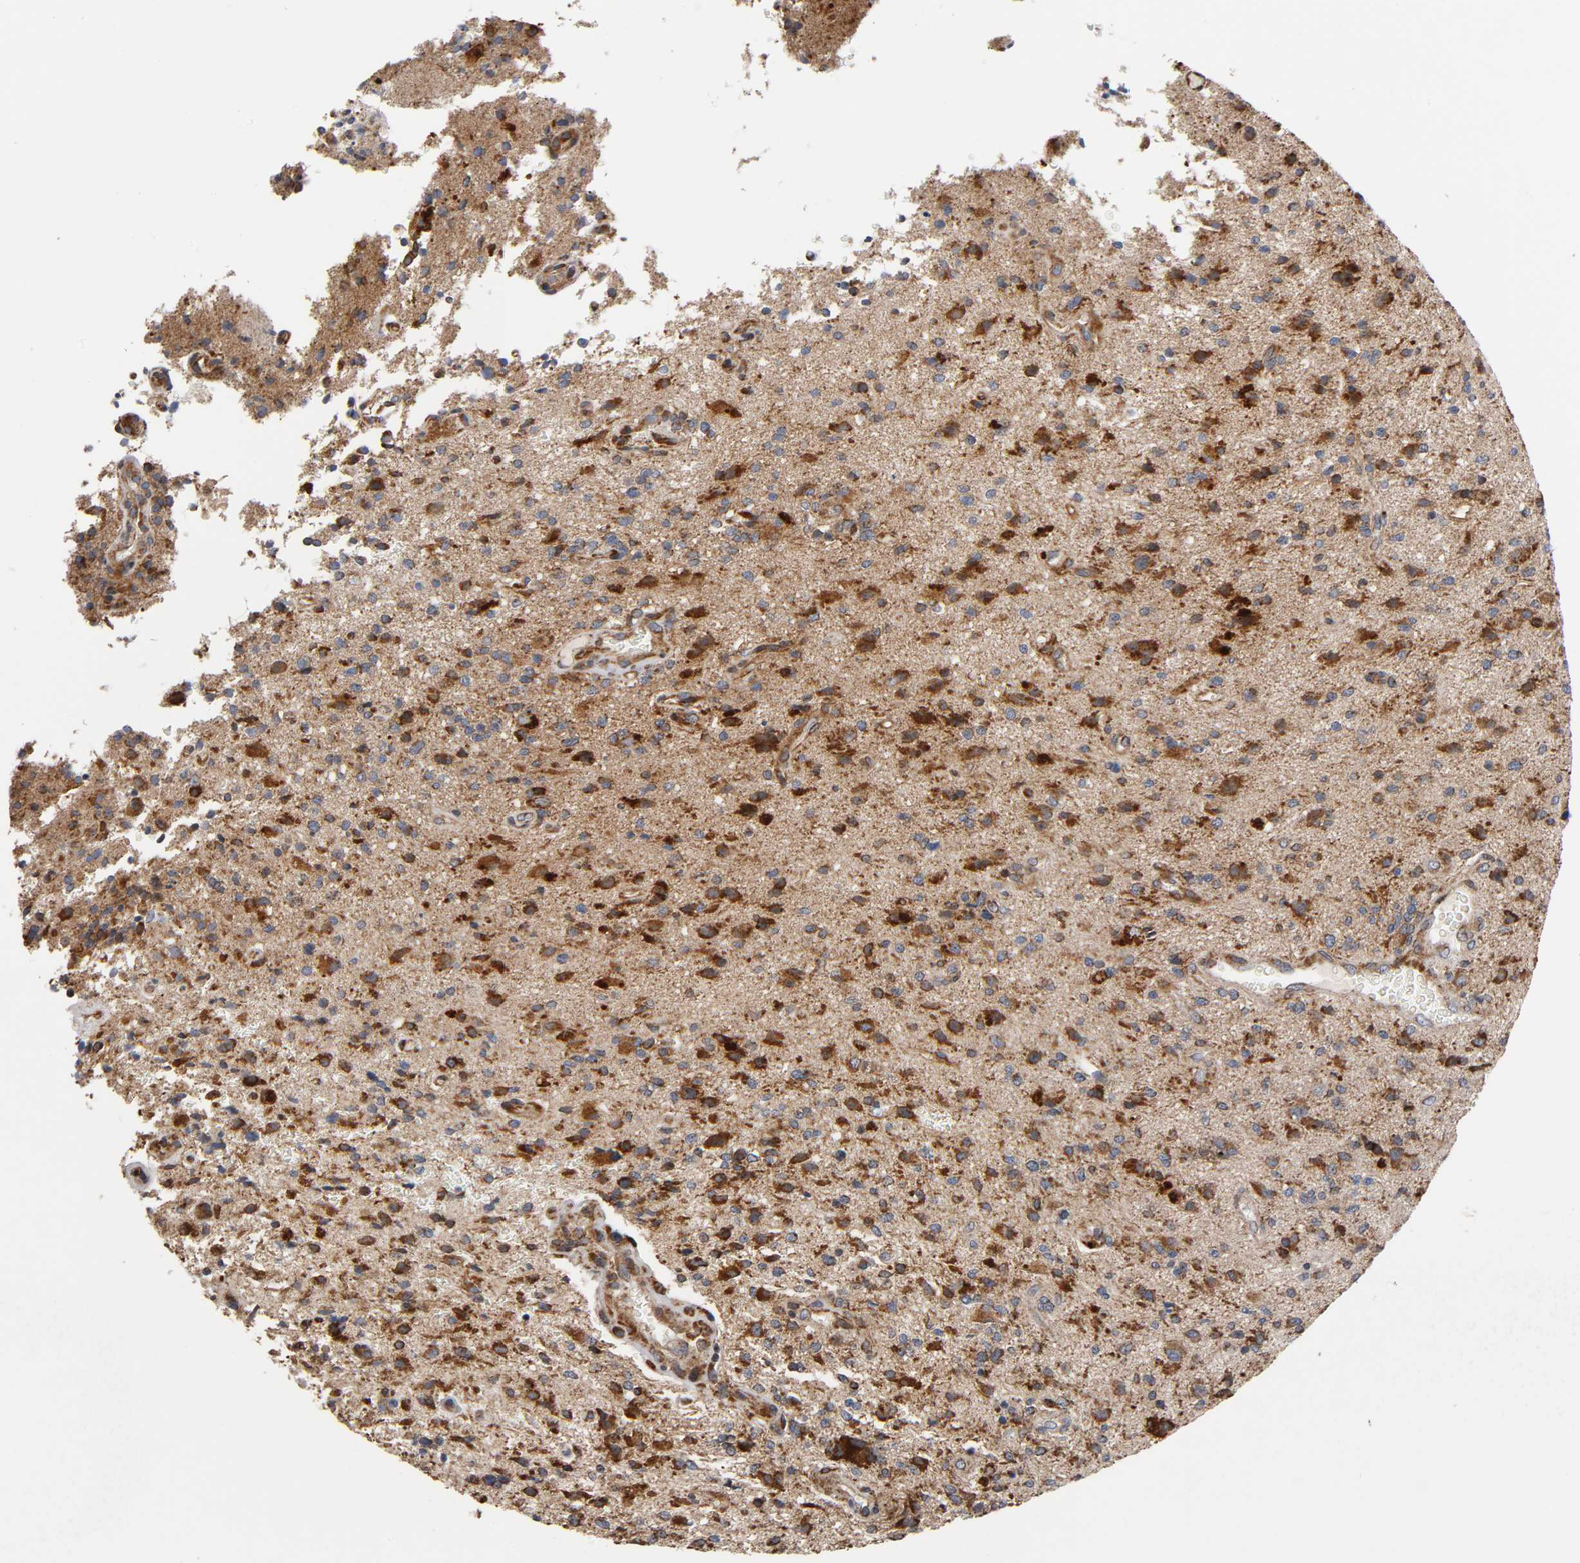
{"staining": {"intensity": "strong", "quantity": "25%-75%", "location": "cytoplasmic/membranous"}, "tissue": "glioma", "cell_type": "Tumor cells", "image_type": "cancer", "snomed": [{"axis": "morphology", "description": "Normal tissue, NOS"}, {"axis": "morphology", "description": "Glioma, malignant, High grade"}, {"axis": "topography", "description": "Cerebral cortex"}], "caption": "DAB immunohistochemical staining of human malignant glioma (high-grade) displays strong cytoplasmic/membranous protein staining in approximately 25%-75% of tumor cells. (DAB (3,3'-diaminobenzidine) IHC with brightfield microscopy, high magnification).", "gene": "MAP3K1", "patient": {"sex": "male", "age": 75}}